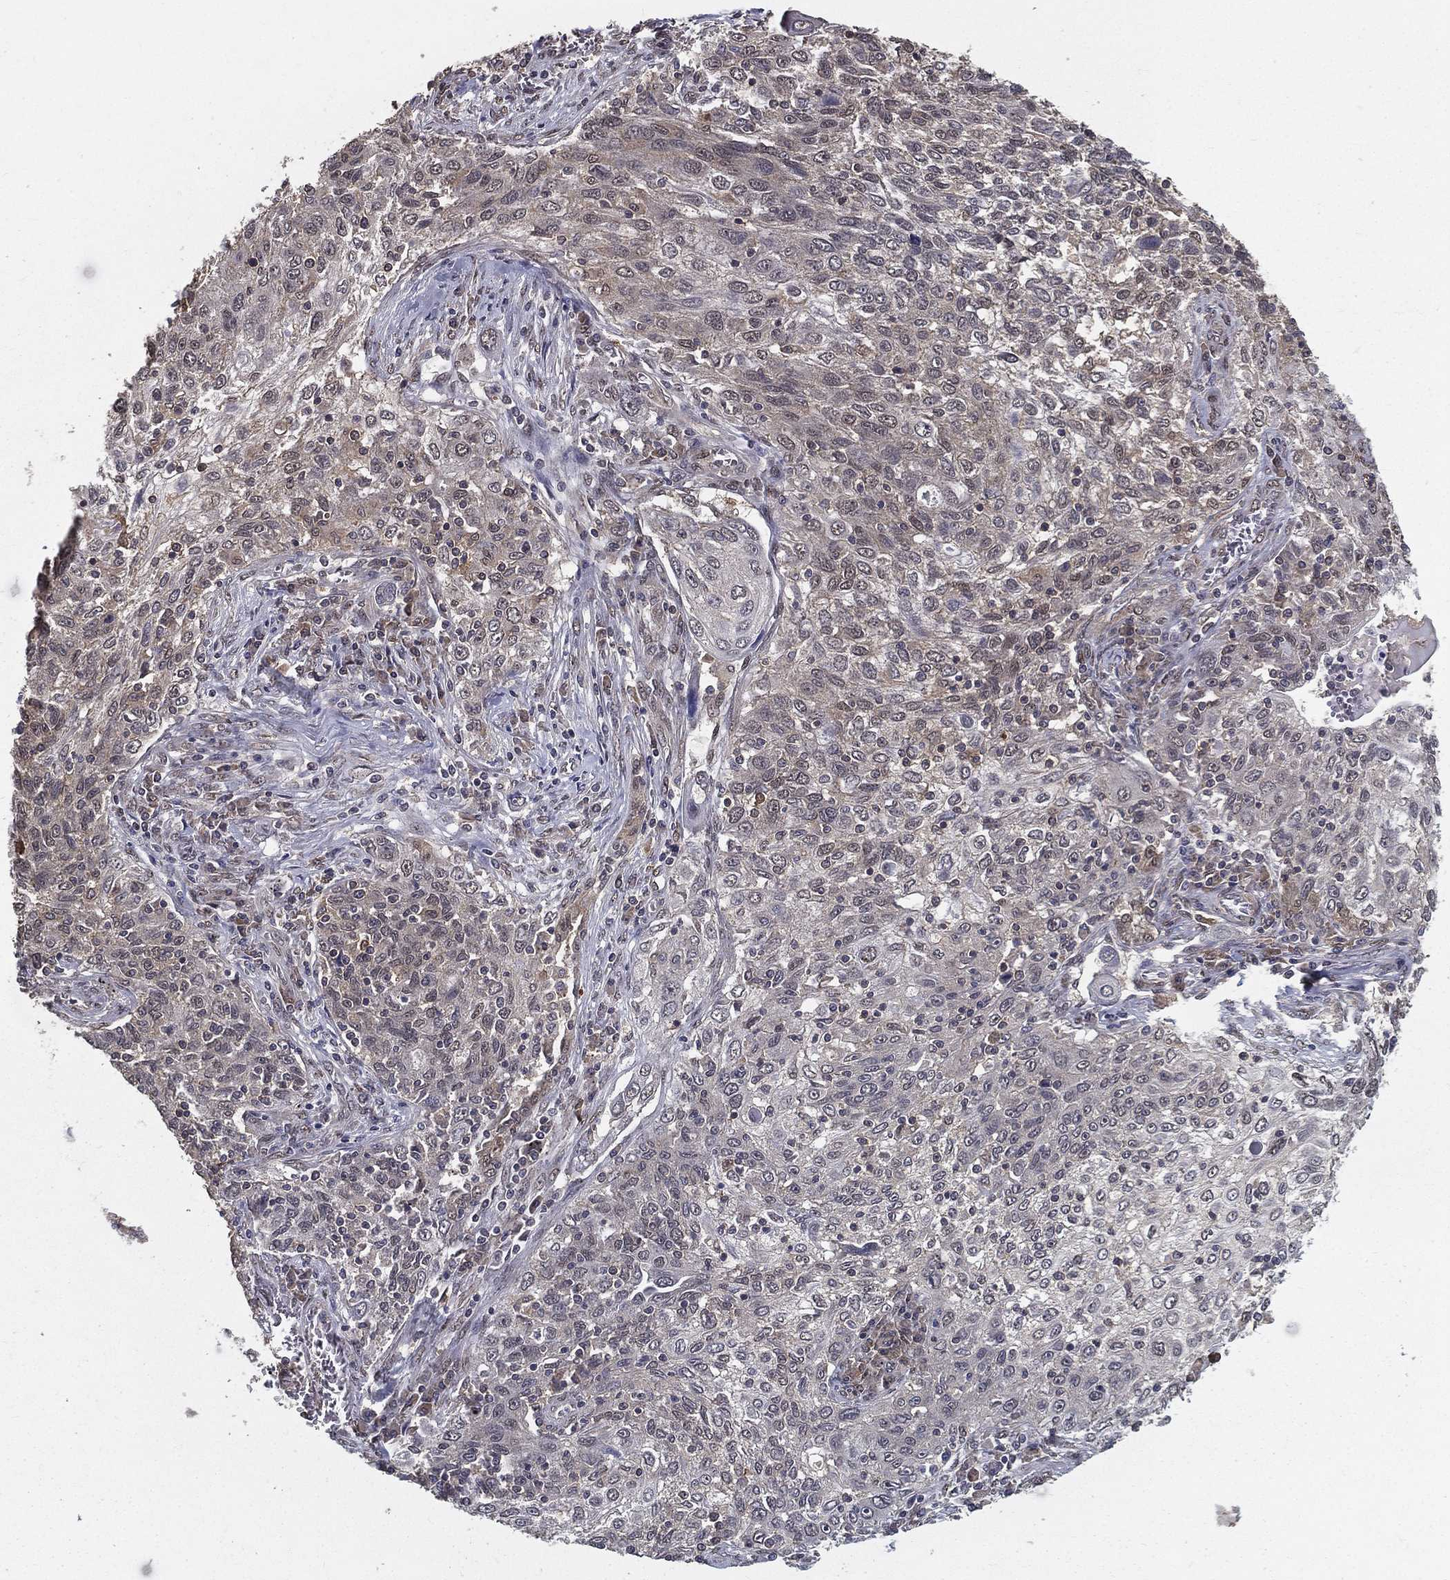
{"staining": {"intensity": "negative", "quantity": "none", "location": "none"}, "tissue": "lung cancer", "cell_type": "Tumor cells", "image_type": "cancer", "snomed": [{"axis": "morphology", "description": "Squamous cell carcinoma, NOS"}, {"axis": "topography", "description": "Lung"}], "caption": "IHC of human lung cancer (squamous cell carcinoma) displays no expression in tumor cells.", "gene": "CARM1", "patient": {"sex": "female", "age": 69}}